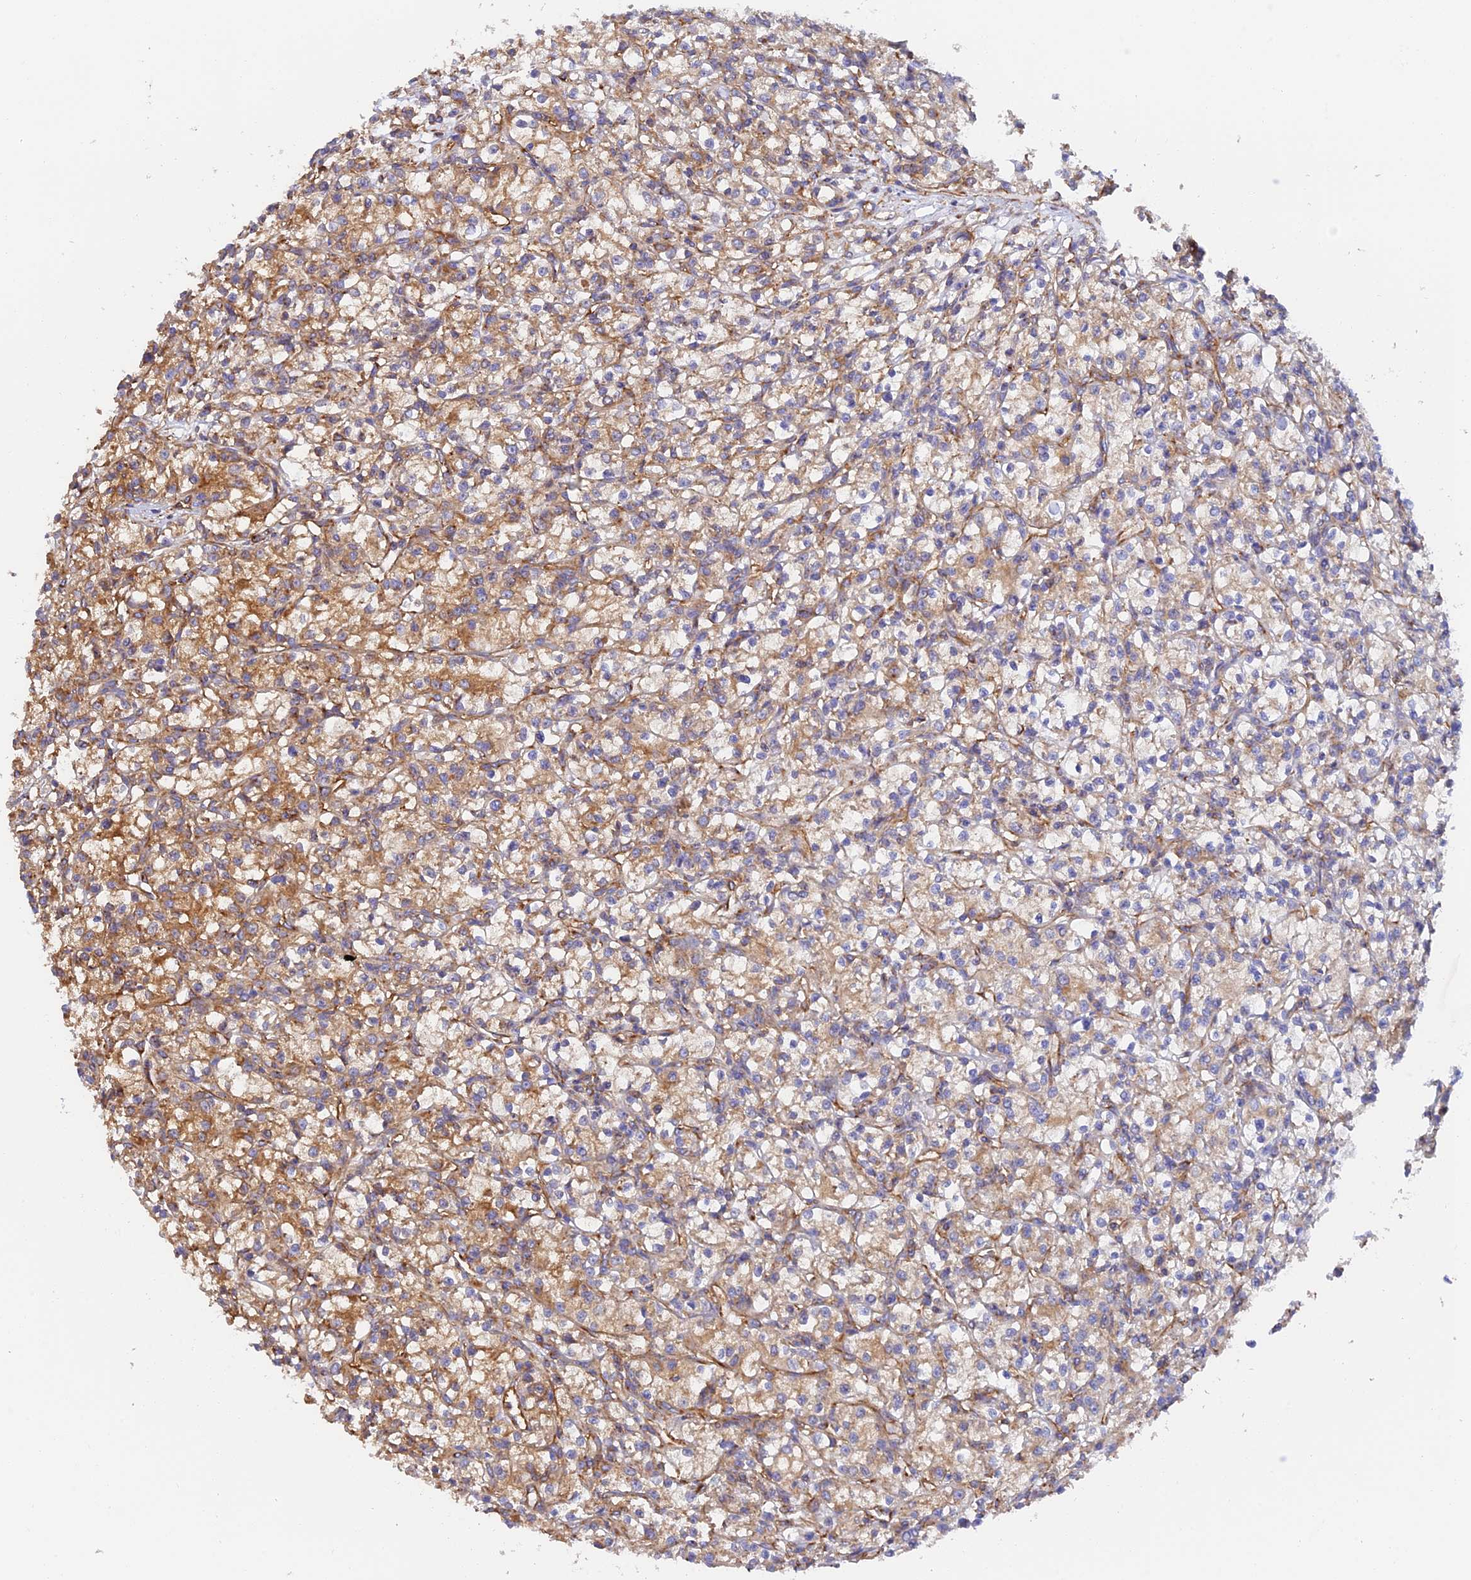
{"staining": {"intensity": "moderate", "quantity": "<25%", "location": "cytoplasmic/membranous"}, "tissue": "renal cancer", "cell_type": "Tumor cells", "image_type": "cancer", "snomed": [{"axis": "morphology", "description": "Adenocarcinoma, NOS"}, {"axis": "topography", "description": "Kidney"}], "caption": "An immunohistochemistry (IHC) image of tumor tissue is shown. Protein staining in brown shows moderate cytoplasmic/membranous positivity in adenocarcinoma (renal) within tumor cells.", "gene": "DCTN2", "patient": {"sex": "female", "age": 59}}